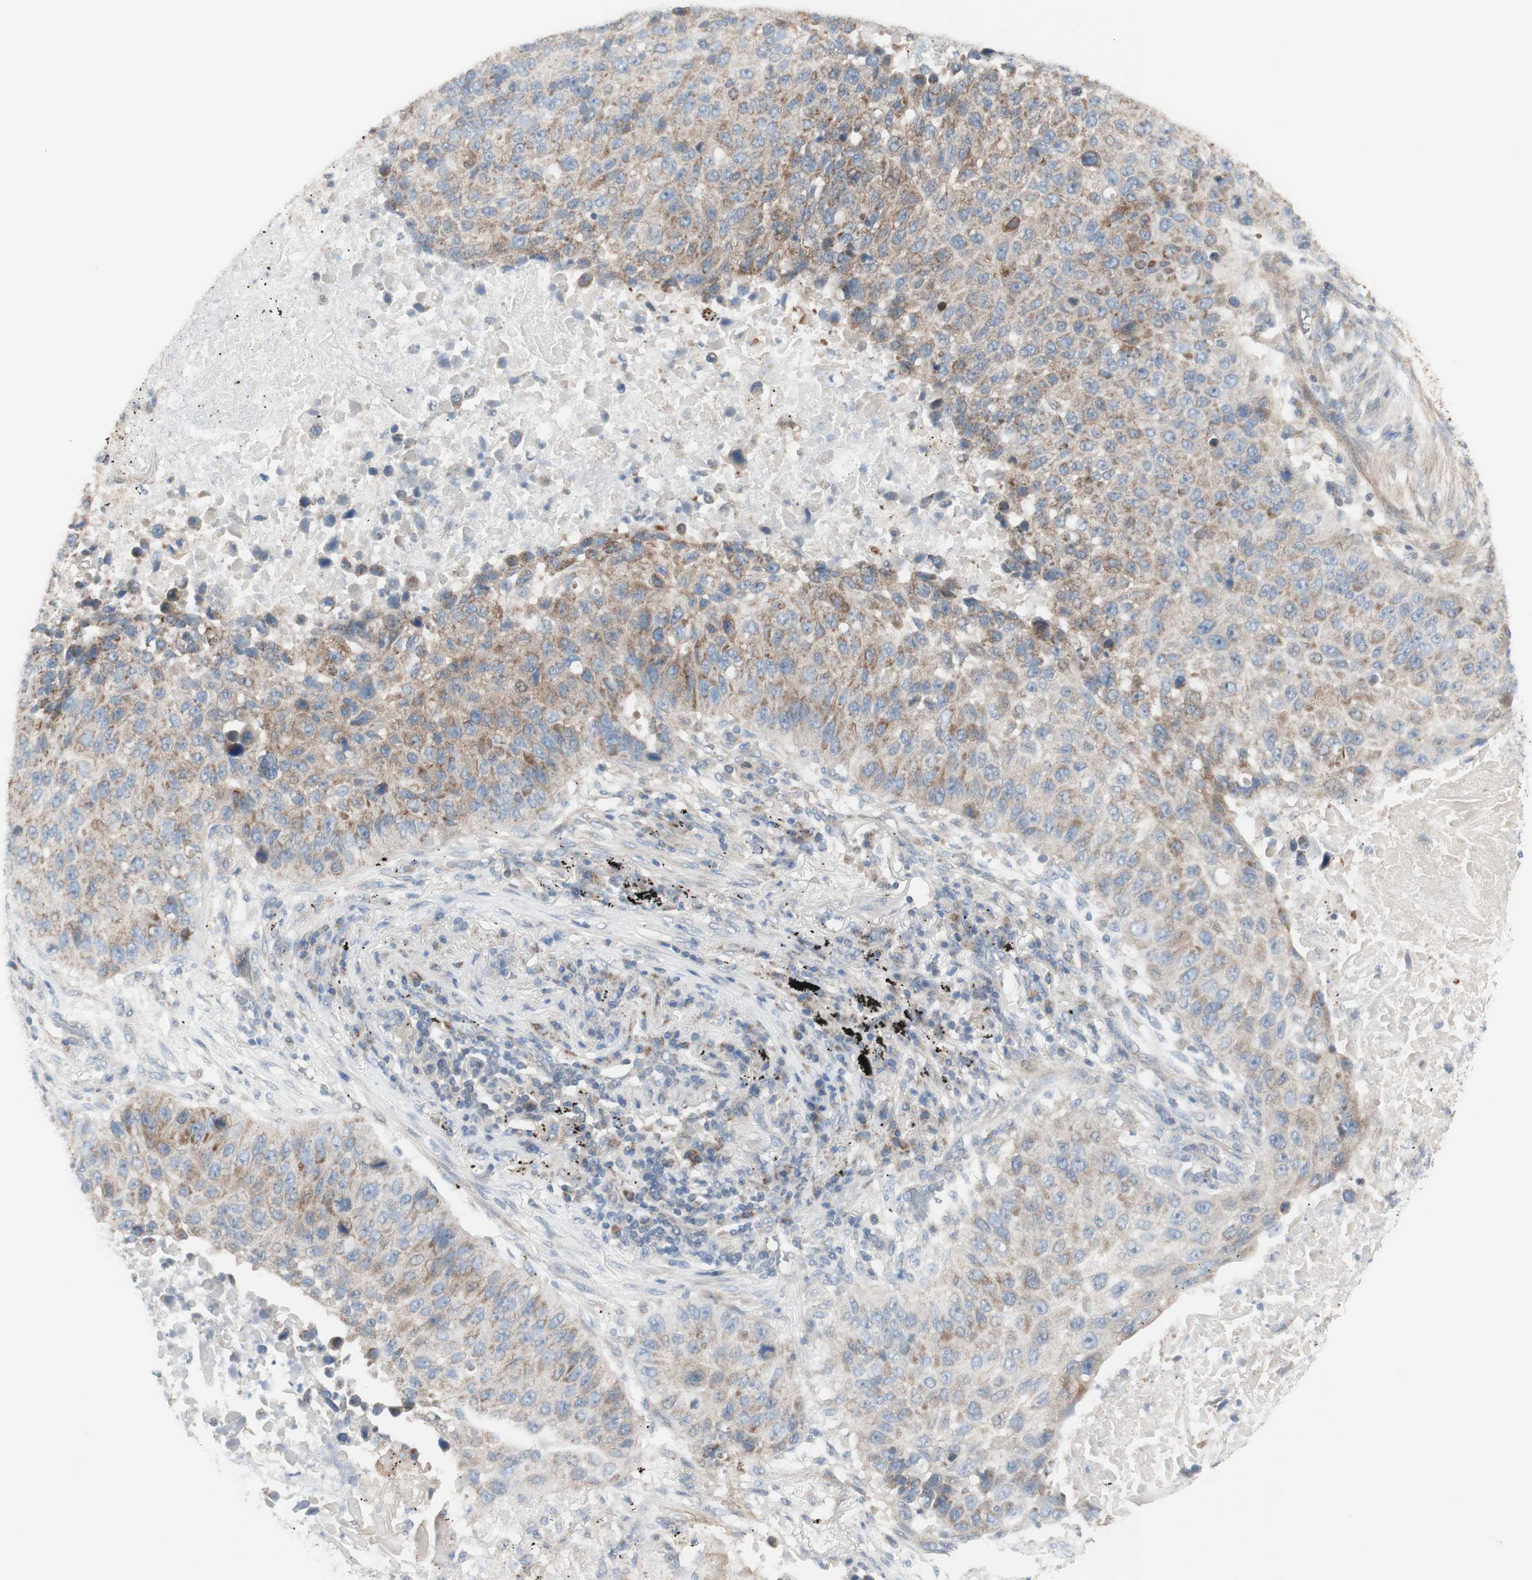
{"staining": {"intensity": "moderate", "quantity": "25%-75%", "location": "cytoplasmic/membranous"}, "tissue": "lung cancer", "cell_type": "Tumor cells", "image_type": "cancer", "snomed": [{"axis": "morphology", "description": "Squamous cell carcinoma, NOS"}, {"axis": "topography", "description": "Lung"}], "caption": "About 25%-75% of tumor cells in human lung cancer reveal moderate cytoplasmic/membranous protein expression as visualized by brown immunohistochemical staining.", "gene": "C3orf52", "patient": {"sex": "male", "age": 57}}